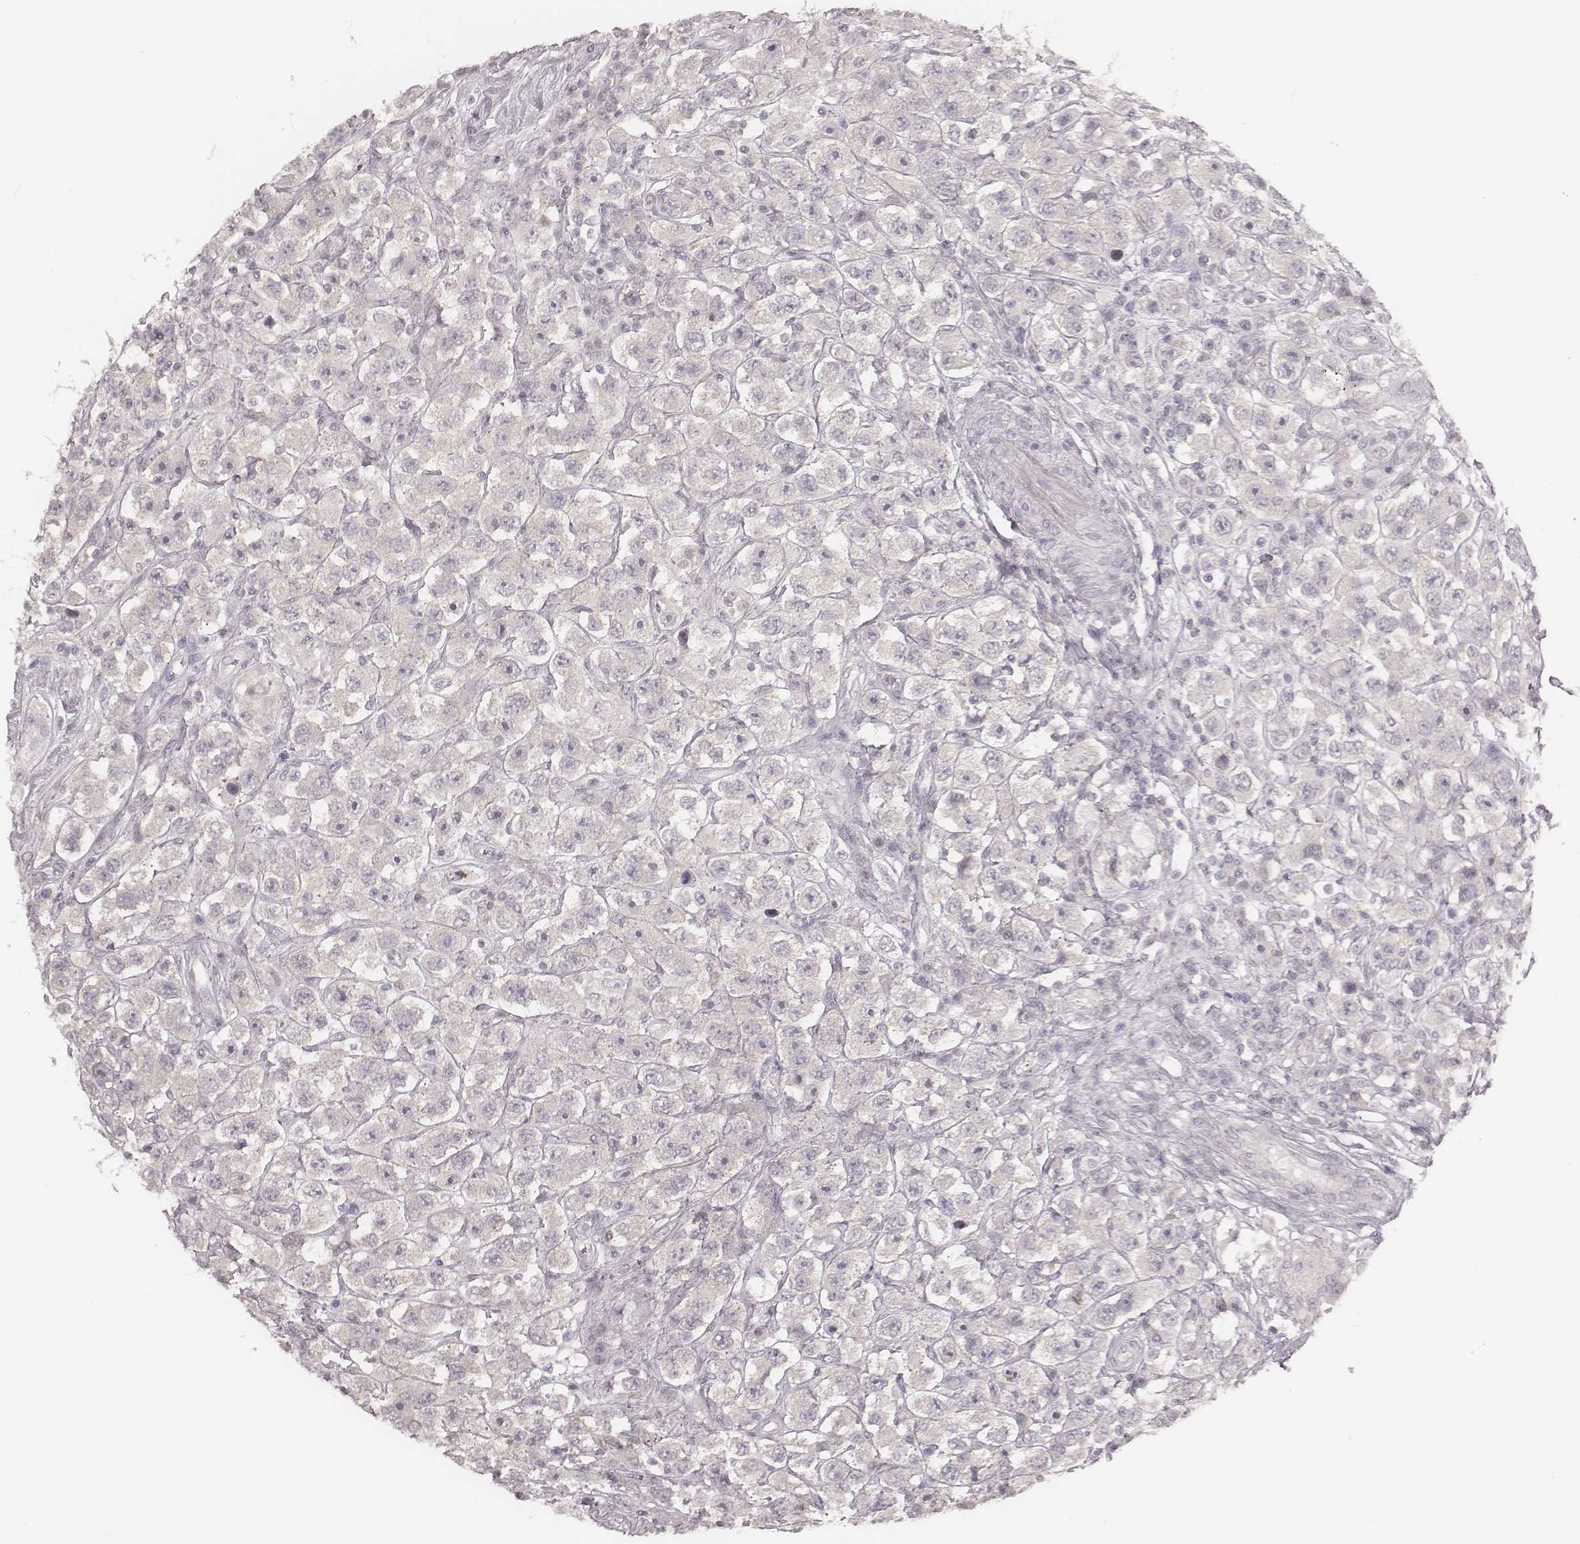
{"staining": {"intensity": "negative", "quantity": "none", "location": "none"}, "tissue": "testis cancer", "cell_type": "Tumor cells", "image_type": "cancer", "snomed": [{"axis": "morphology", "description": "Seminoma, NOS"}, {"axis": "topography", "description": "Testis"}], "caption": "Micrograph shows no protein staining in tumor cells of testis cancer tissue.", "gene": "ACACB", "patient": {"sex": "male", "age": 45}}